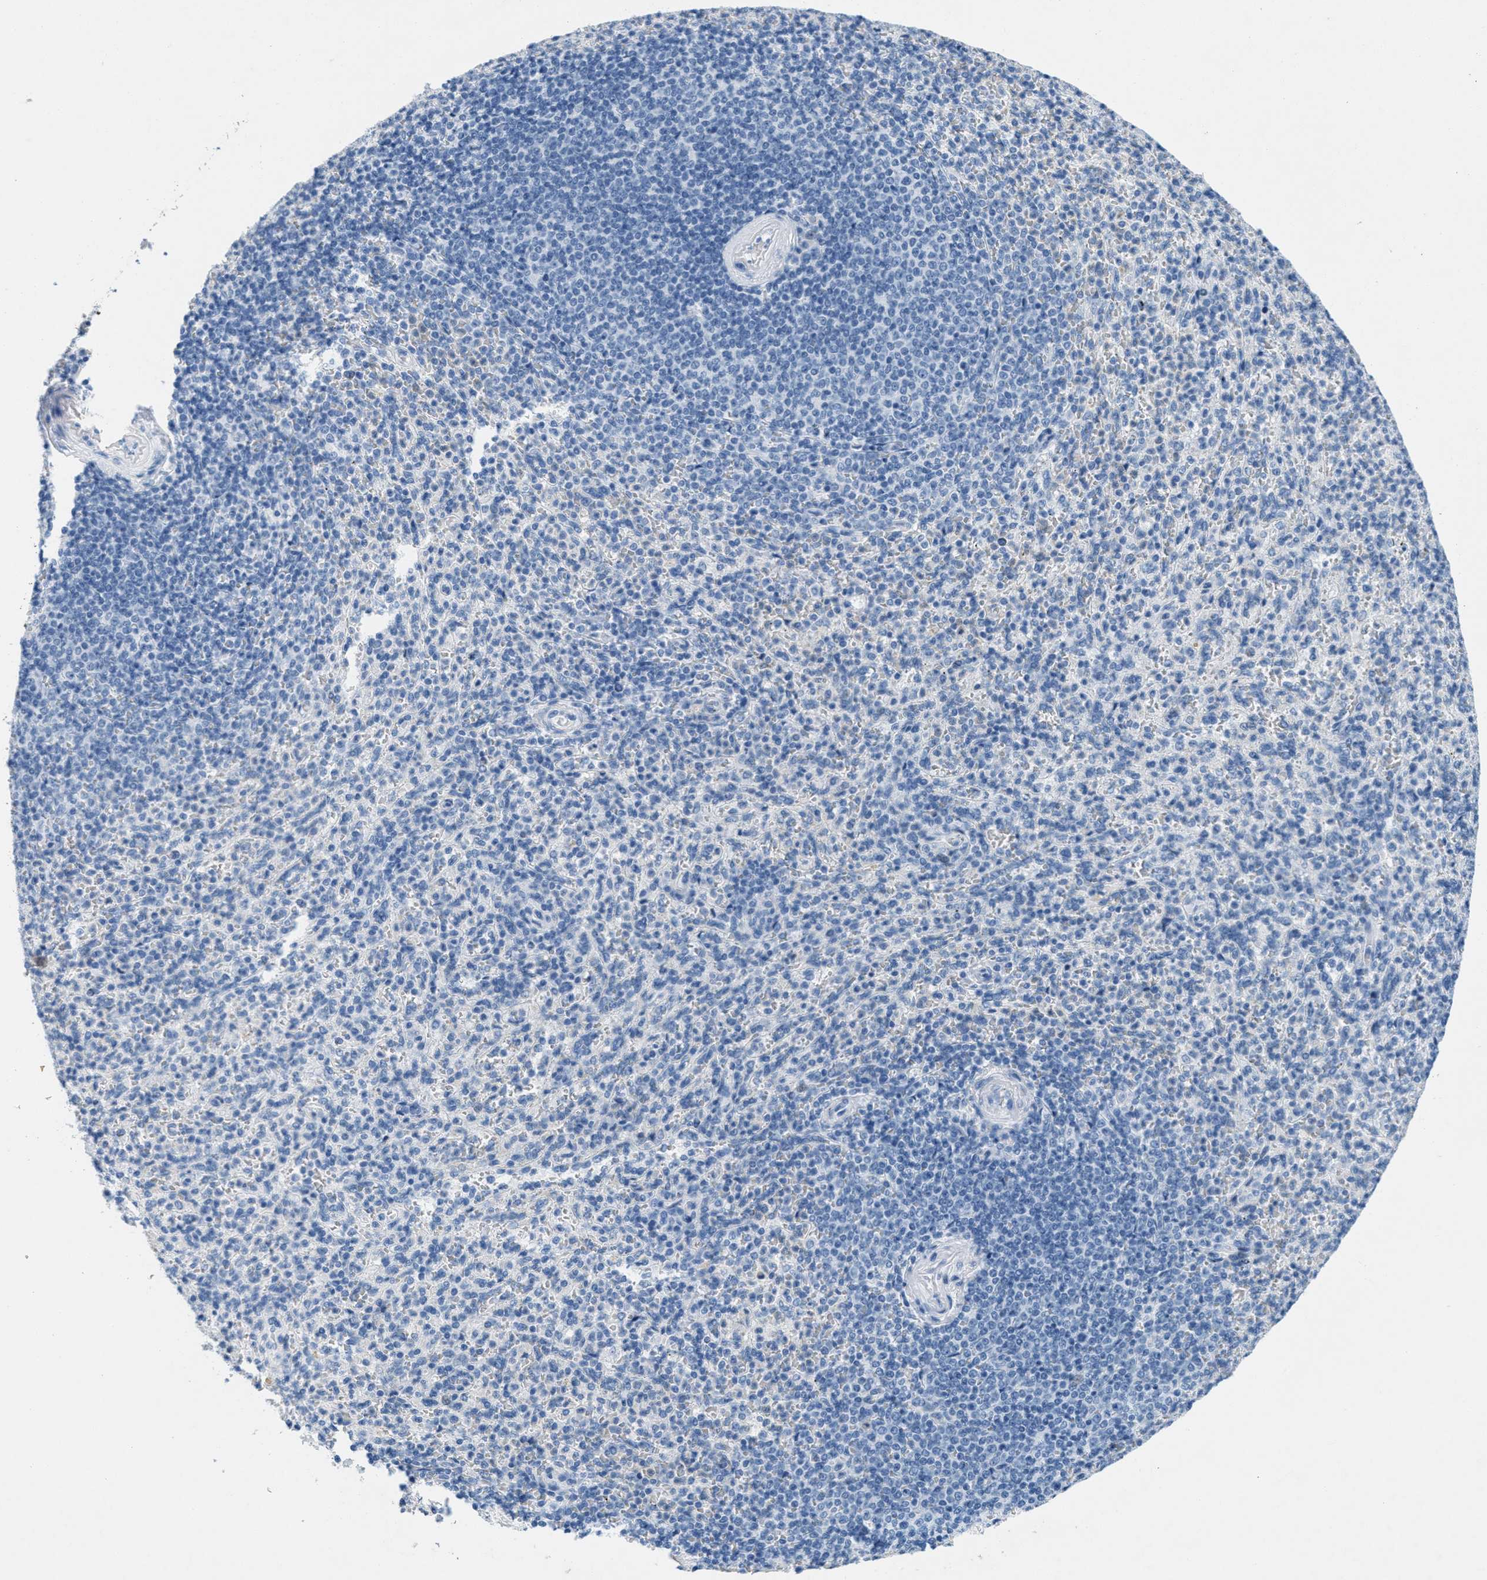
{"staining": {"intensity": "negative", "quantity": "none", "location": "none"}, "tissue": "spleen", "cell_type": "Cells in red pulp", "image_type": "normal", "snomed": [{"axis": "morphology", "description": "Normal tissue, NOS"}, {"axis": "topography", "description": "Spleen"}], "caption": "Cells in red pulp show no significant protein staining in normal spleen. The staining was performed using DAB to visualize the protein expression in brown, while the nuclei were stained in blue with hematoxylin (Magnification: 20x).", "gene": "GPM6A", "patient": {"sex": "male", "age": 36}}